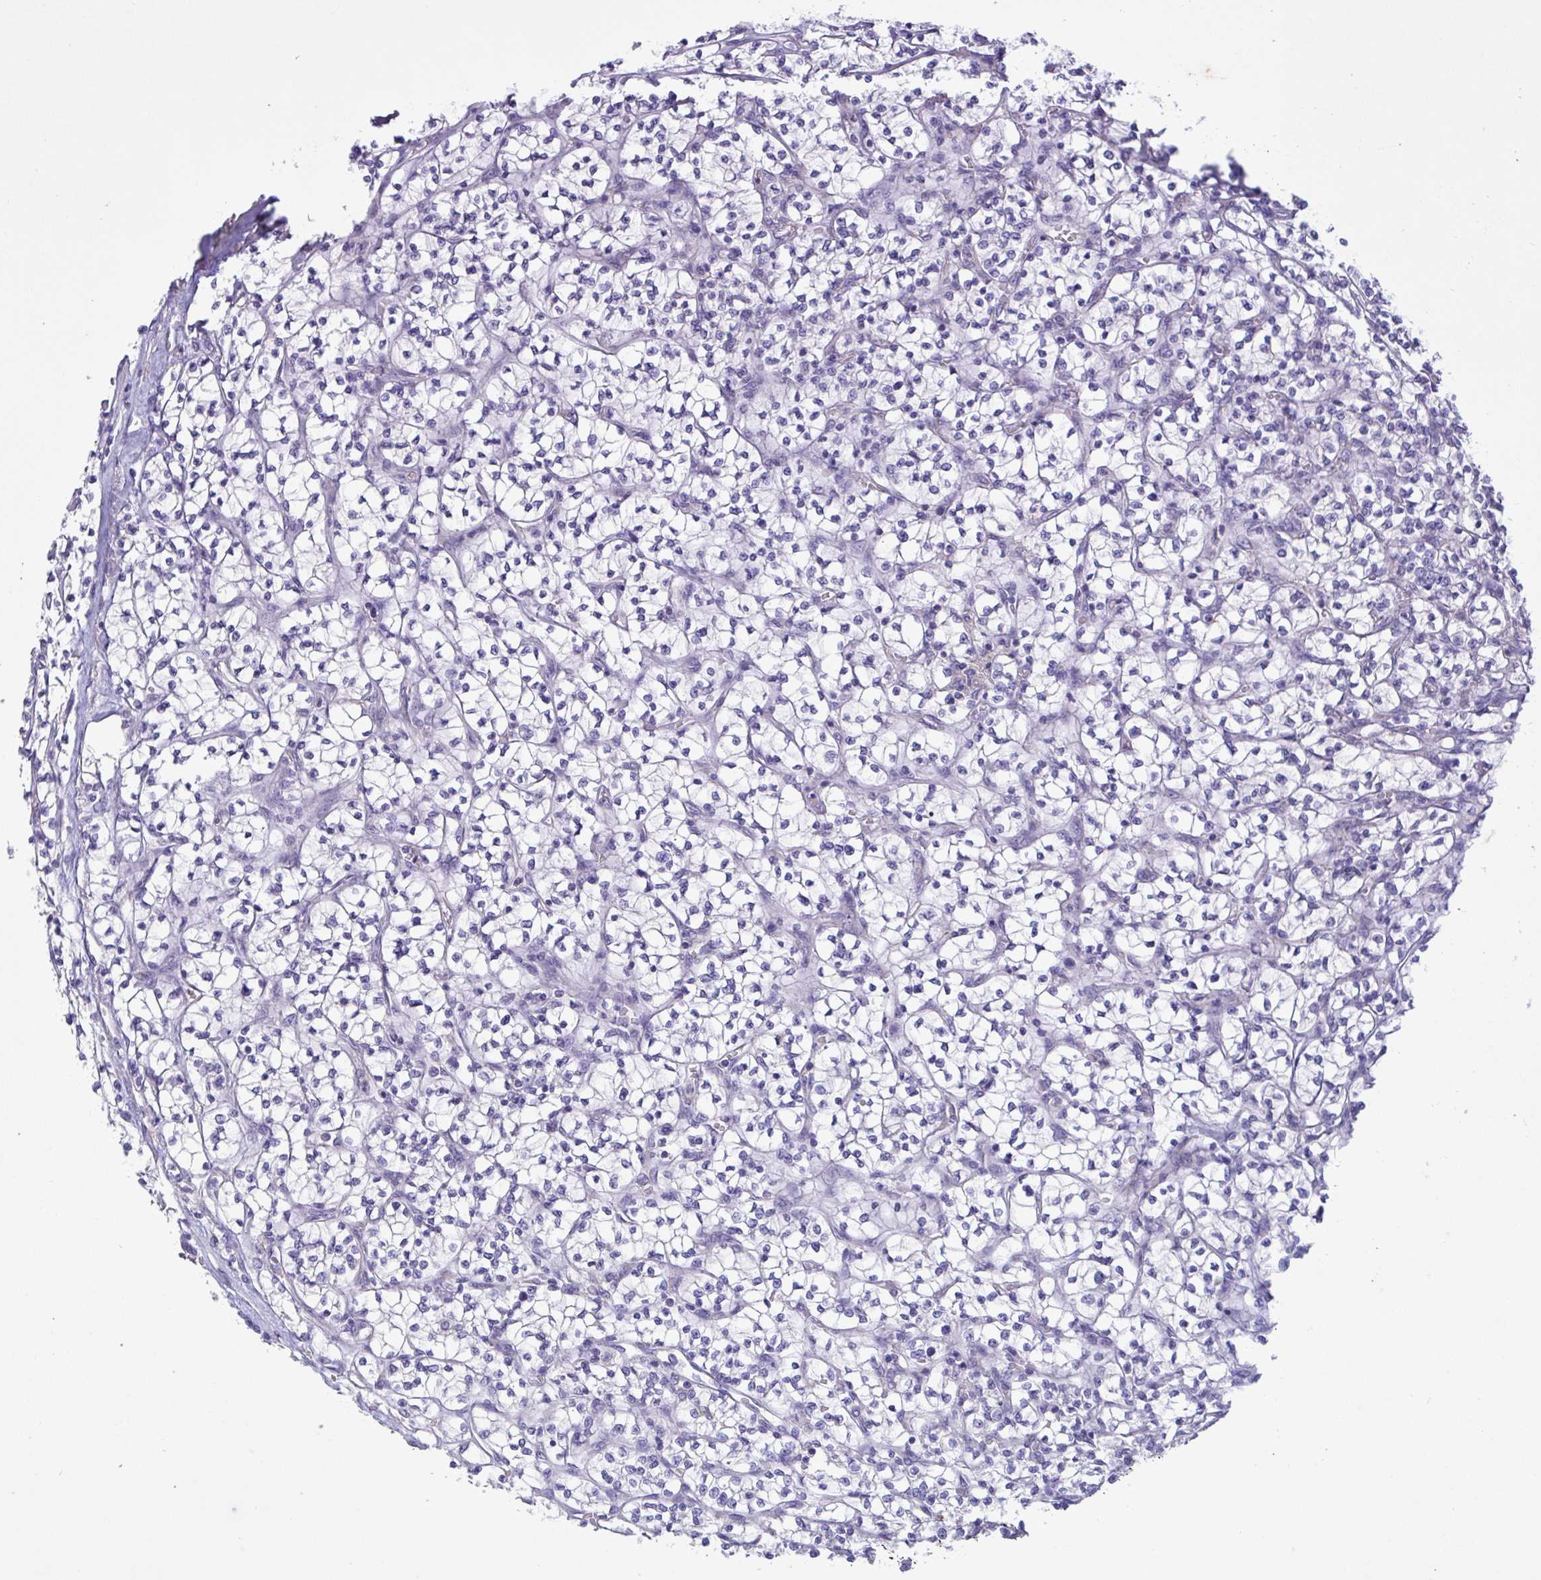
{"staining": {"intensity": "negative", "quantity": "none", "location": "none"}, "tissue": "renal cancer", "cell_type": "Tumor cells", "image_type": "cancer", "snomed": [{"axis": "morphology", "description": "Adenocarcinoma, NOS"}, {"axis": "topography", "description": "Kidney"}], "caption": "Immunohistochemistry of renal cancer (adenocarcinoma) demonstrates no expression in tumor cells. The staining is performed using DAB brown chromogen with nuclei counter-stained in using hematoxylin.", "gene": "SLC66A1", "patient": {"sex": "female", "age": 64}}